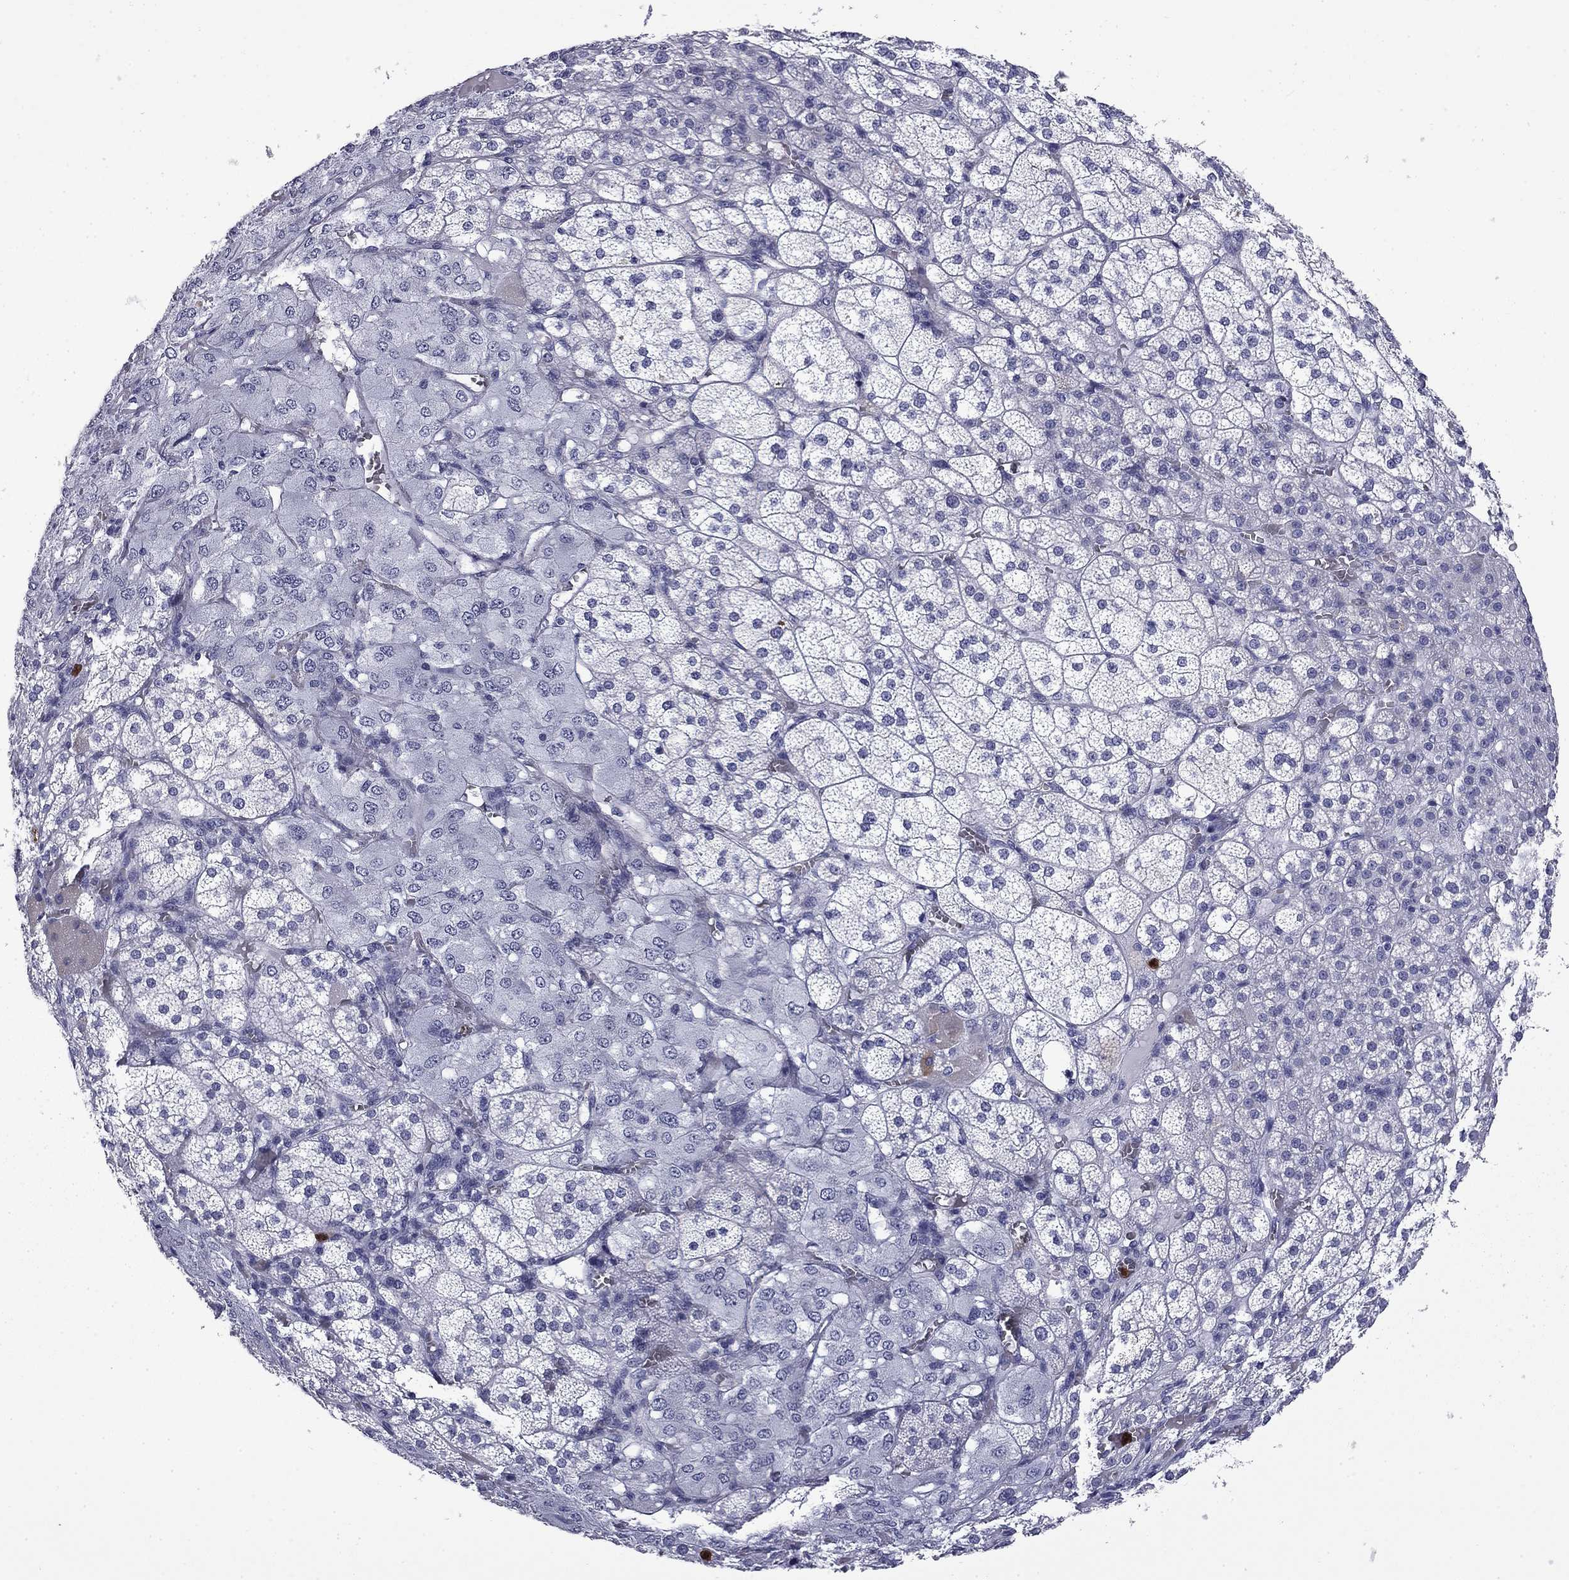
{"staining": {"intensity": "negative", "quantity": "none", "location": "none"}, "tissue": "adrenal gland", "cell_type": "Glandular cells", "image_type": "normal", "snomed": [{"axis": "morphology", "description": "Normal tissue, NOS"}, {"axis": "topography", "description": "Adrenal gland"}], "caption": "This image is of normal adrenal gland stained with immunohistochemistry to label a protein in brown with the nuclei are counter-stained blue. There is no staining in glandular cells. (Stains: DAB (3,3'-diaminobenzidine) IHC with hematoxylin counter stain, Microscopy: brightfield microscopy at high magnification).", "gene": "TRIM29", "patient": {"sex": "female", "age": 60}}